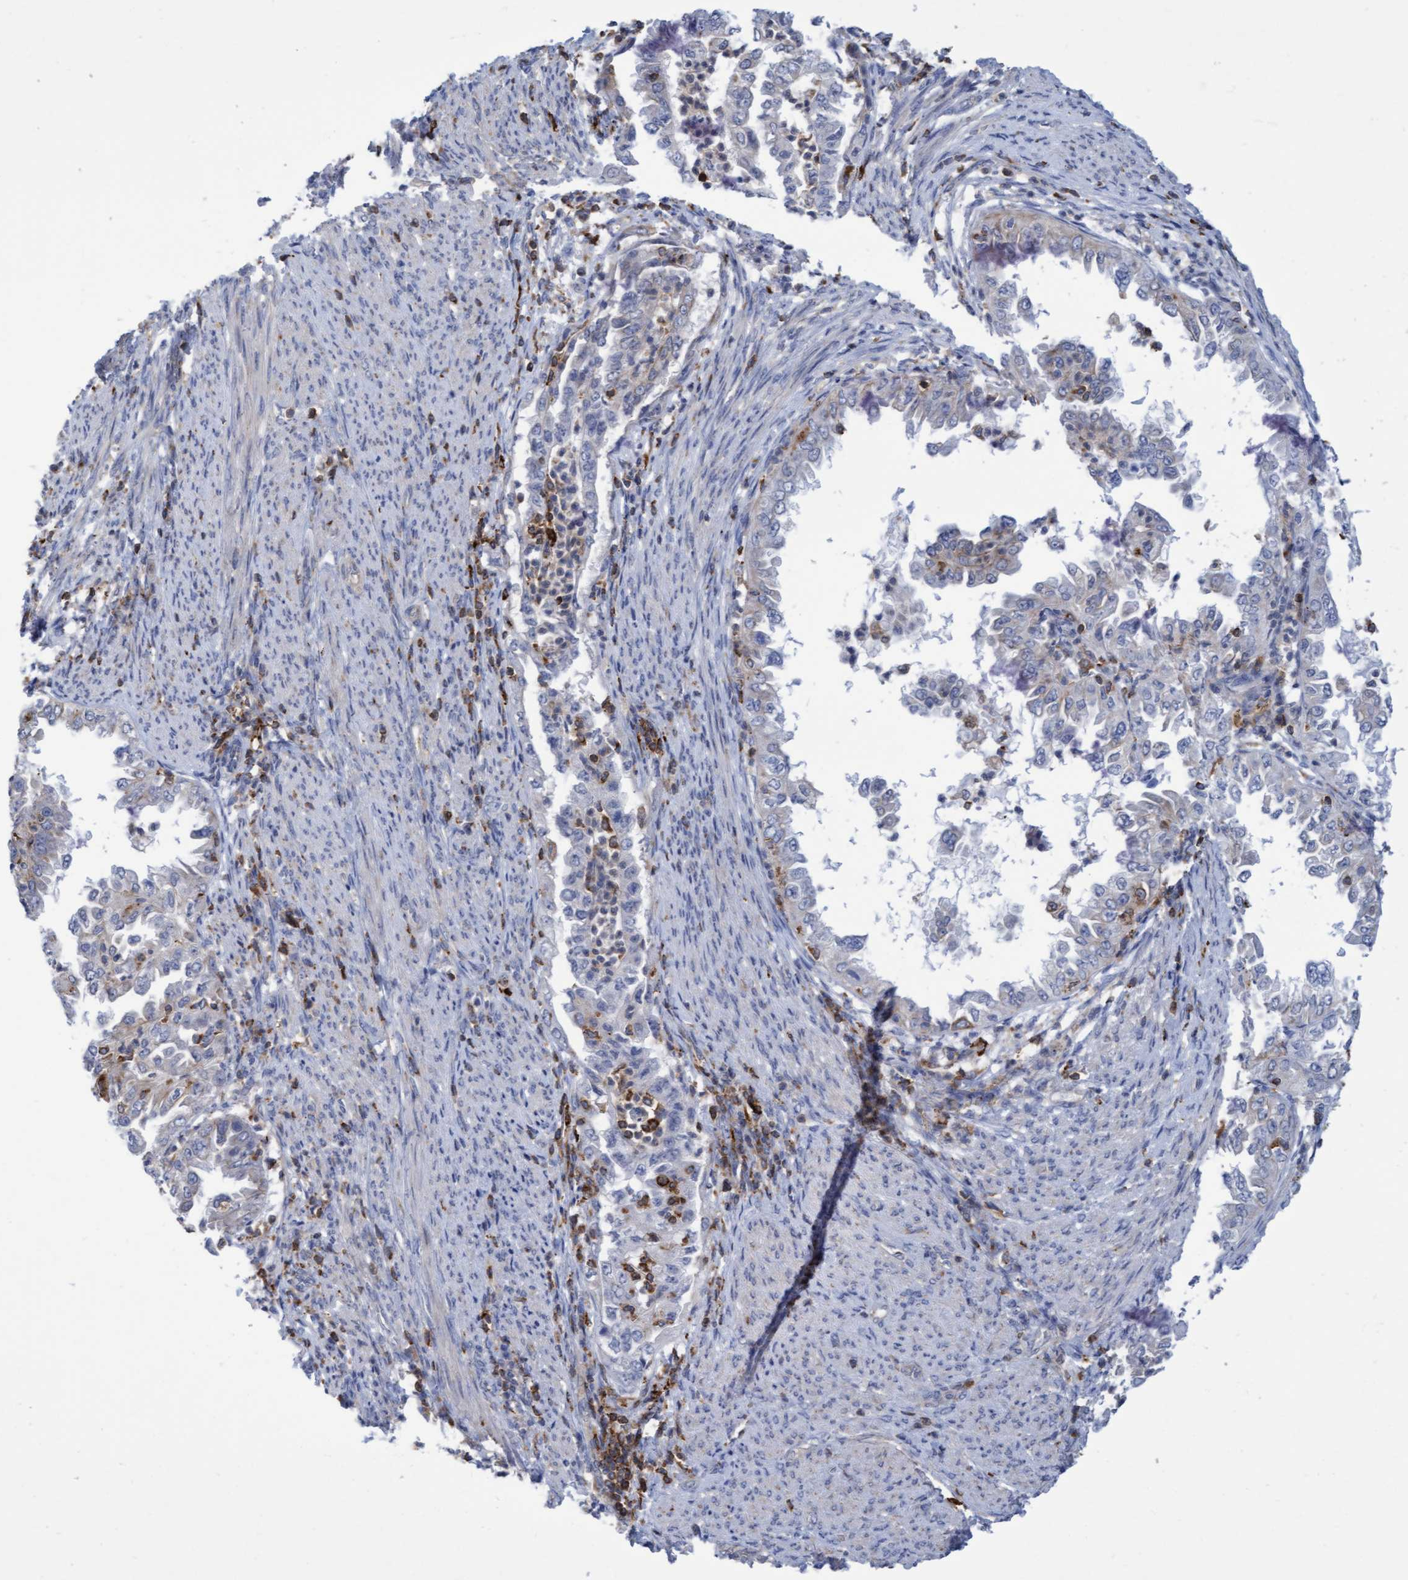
{"staining": {"intensity": "negative", "quantity": "none", "location": "none"}, "tissue": "endometrial cancer", "cell_type": "Tumor cells", "image_type": "cancer", "snomed": [{"axis": "morphology", "description": "Adenocarcinoma, NOS"}, {"axis": "topography", "description": "Endometrium"}], "caption": "IHC photomicrograph of human endometrial adenocarcinoma stained for a protein (brown), which displays no expression in tumor cells.", "gene": "FNBP1", "patient": {"sex": "female", "age": 85}}